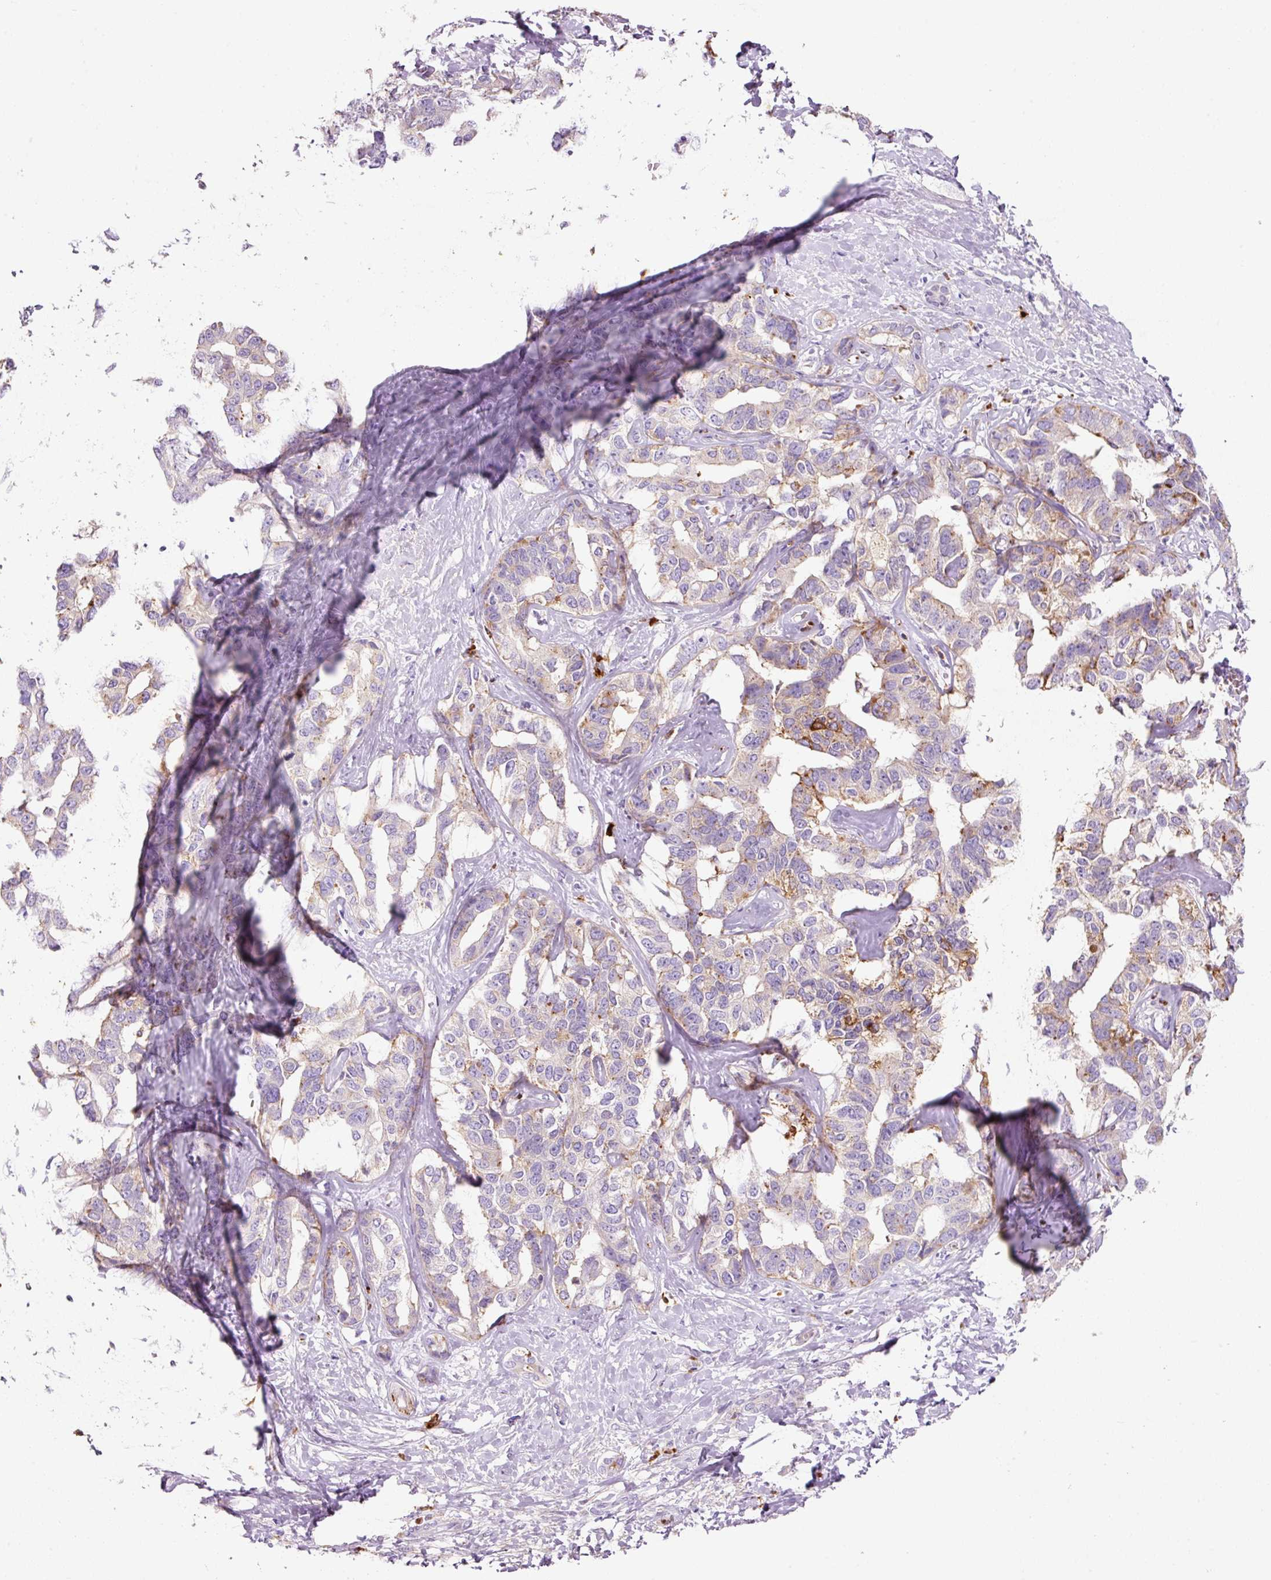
{"staining": {"intensity": "moderate", "quantity": "<25%", "location": "cytoplasmic/membranous"}, "tissue": "liver cancer", "cell_type": "Tumor cells", "image_type": "cancer", "snomed": [{"axis": "morphology", "description": "Cholangiocarcinoma"}, {"axis": "topography", "description": "Liver"}], "caption": "Brown immunohistochemical staining in human liver cancer displays moderate cytoplasmic/membranous staining in approximately <25% of tumor cells. (DAB IHC, brown staining for protein, blue staining for nuclei).", "gene": "TMC8", "patient": {"sex": "male", "age": 59}}